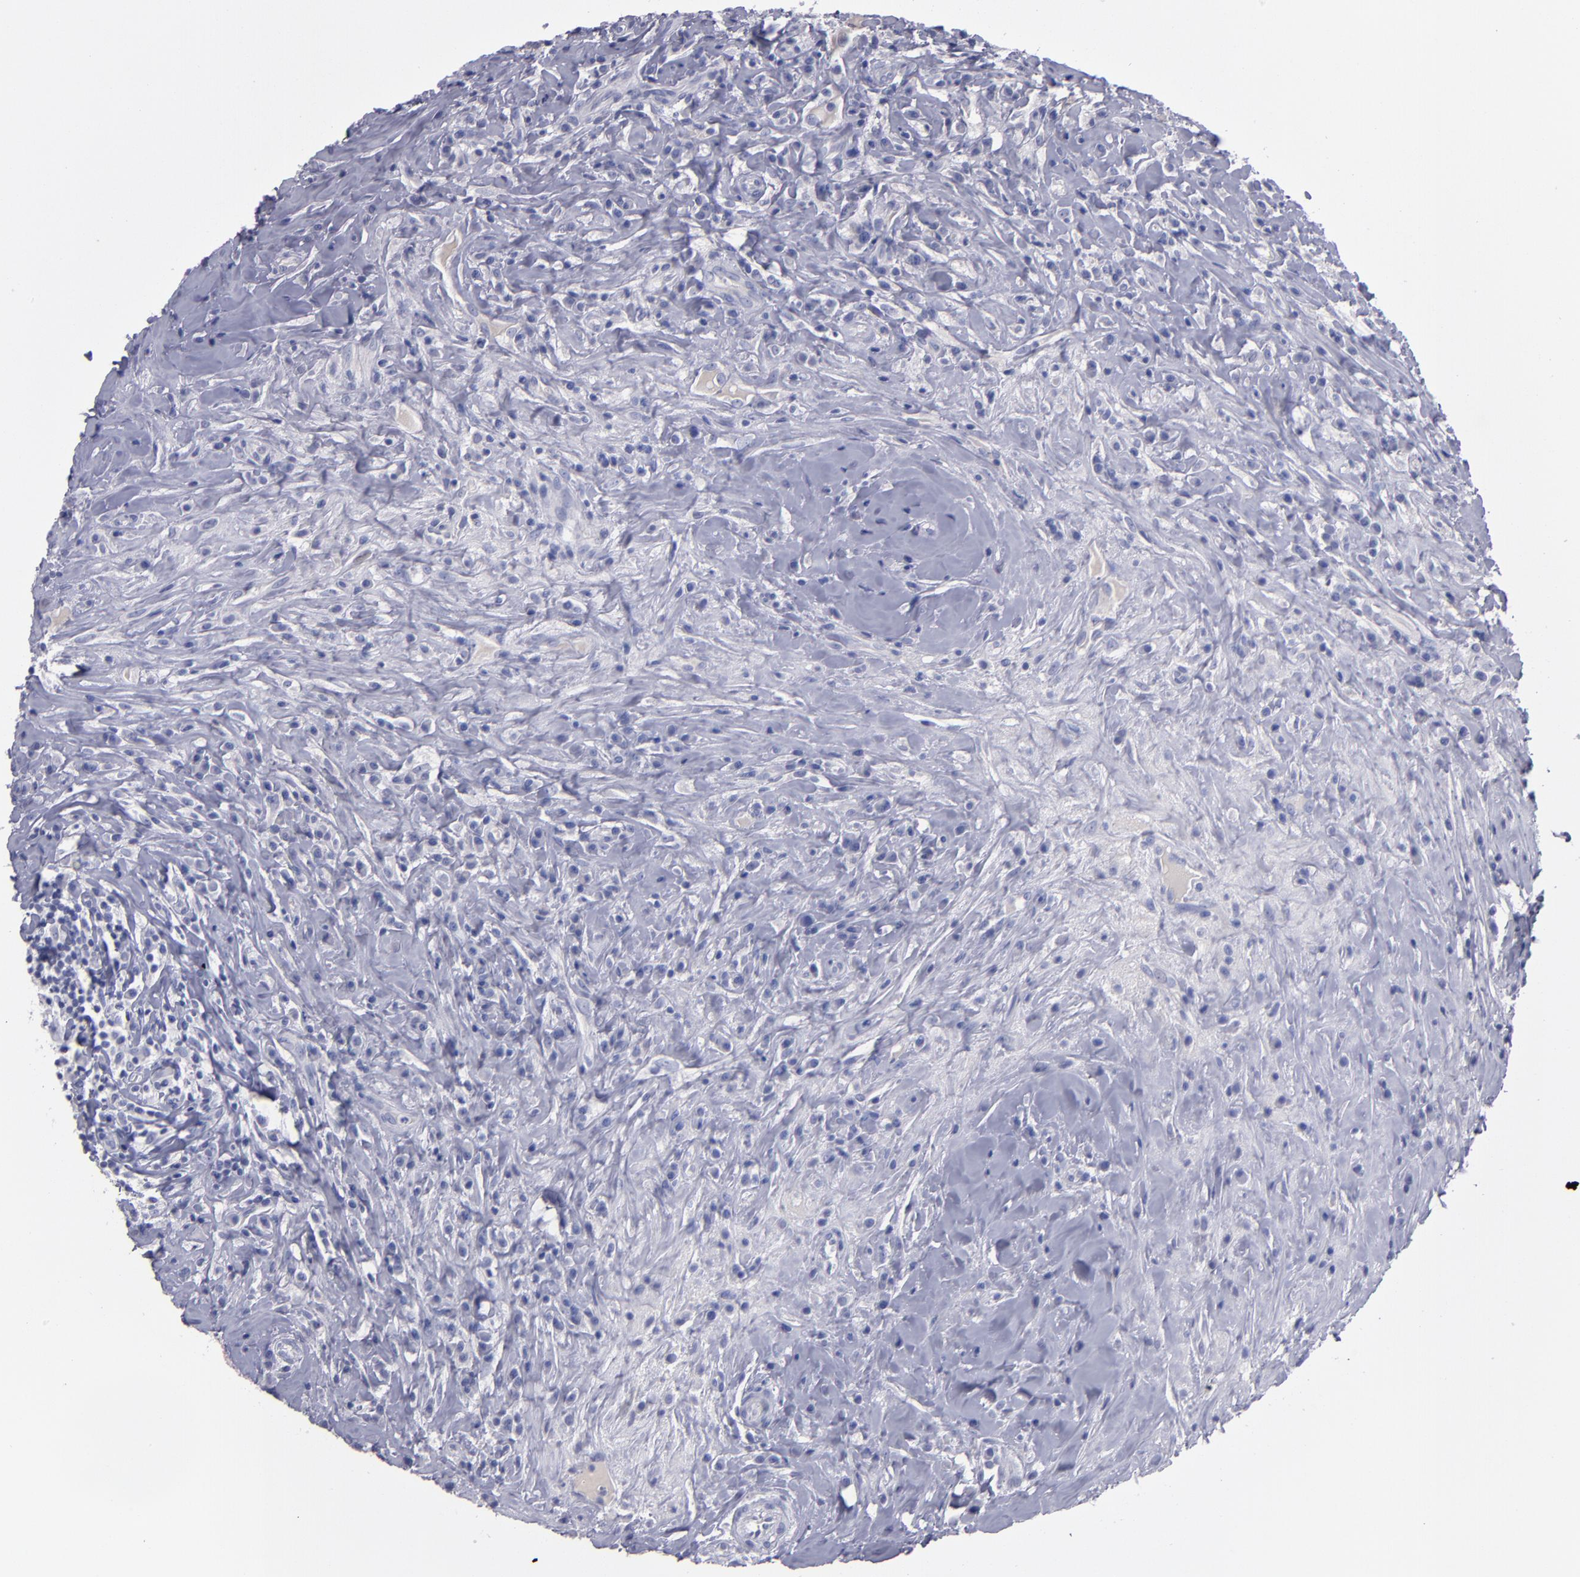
{"staining": {"intensity": "negative", "quantity": "none", "location": "none"}, "tissue": "lymphoma", "cell_type": "Tumor cells", "image_type": "cancer", "snomed": [{"axis": "morphology", "description": "Hodgkin's disease, NOS"}, {"axis": "topography", "description": "Lymph node"}], "caption": "A micrograph of lymphoma stained for a protein demonstrates no brown staining in tumor cells.", "gene": "CDH3", "patient": {"sex": "female", "age": 25}}